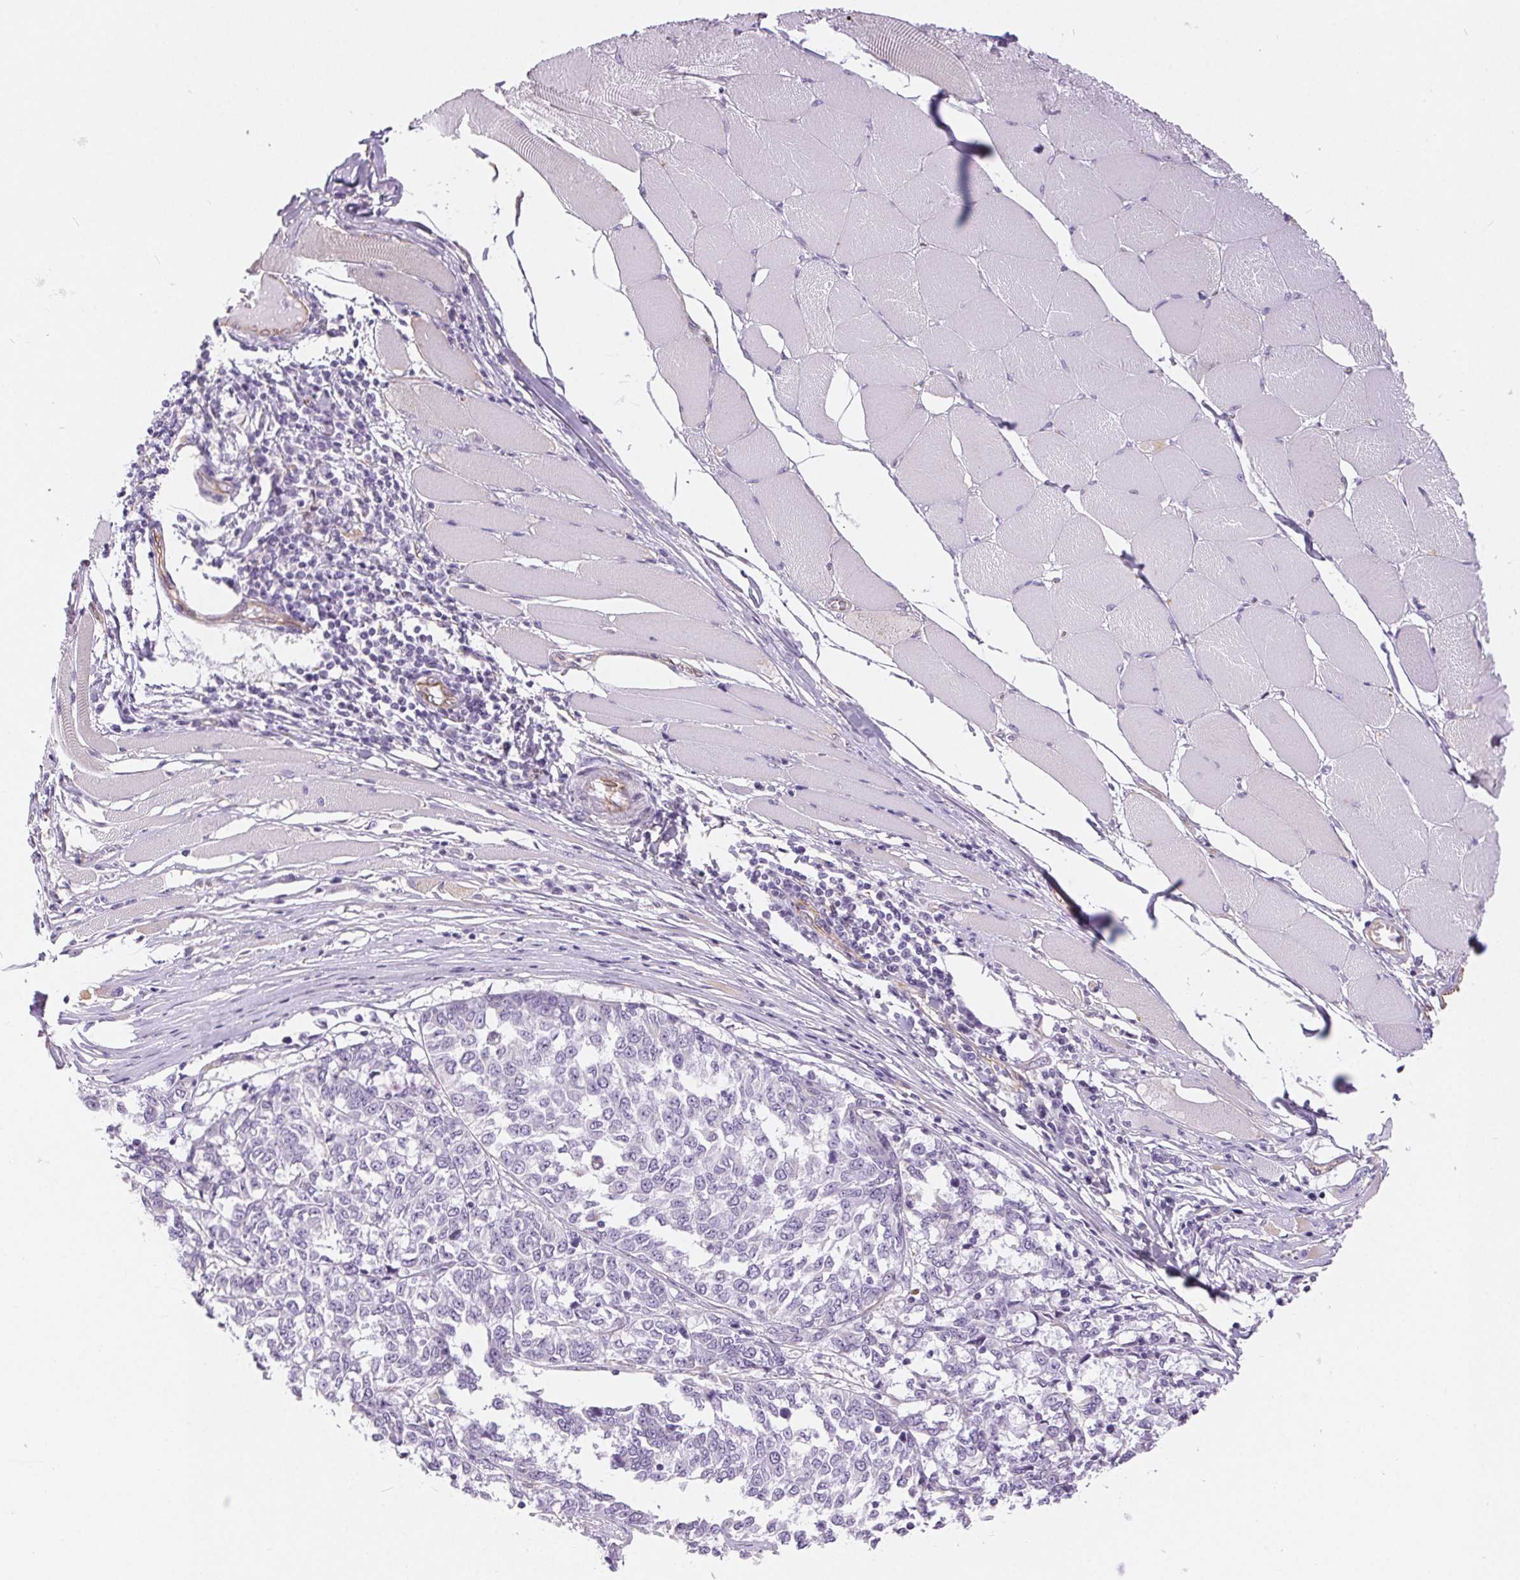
{"staining": {"intensity": "negative", "quantity": "none", "location": "none"}, "tissue": "melanoma", "cell_type": "Tumor cells", "image_type": "cancer", "snomed": [{"axis": "morphology", "description": "Malignant melanoma, NOS"}, {"axis": "topography", "description": "Skin"}], "caption": "Immunohistochemistry photomicrograph of human melanoma stained for a protein (brown), which demonstrates no expression in tumor cells.", "gene": "GFAP", "patient": {"sex": "female", "age": 72}}